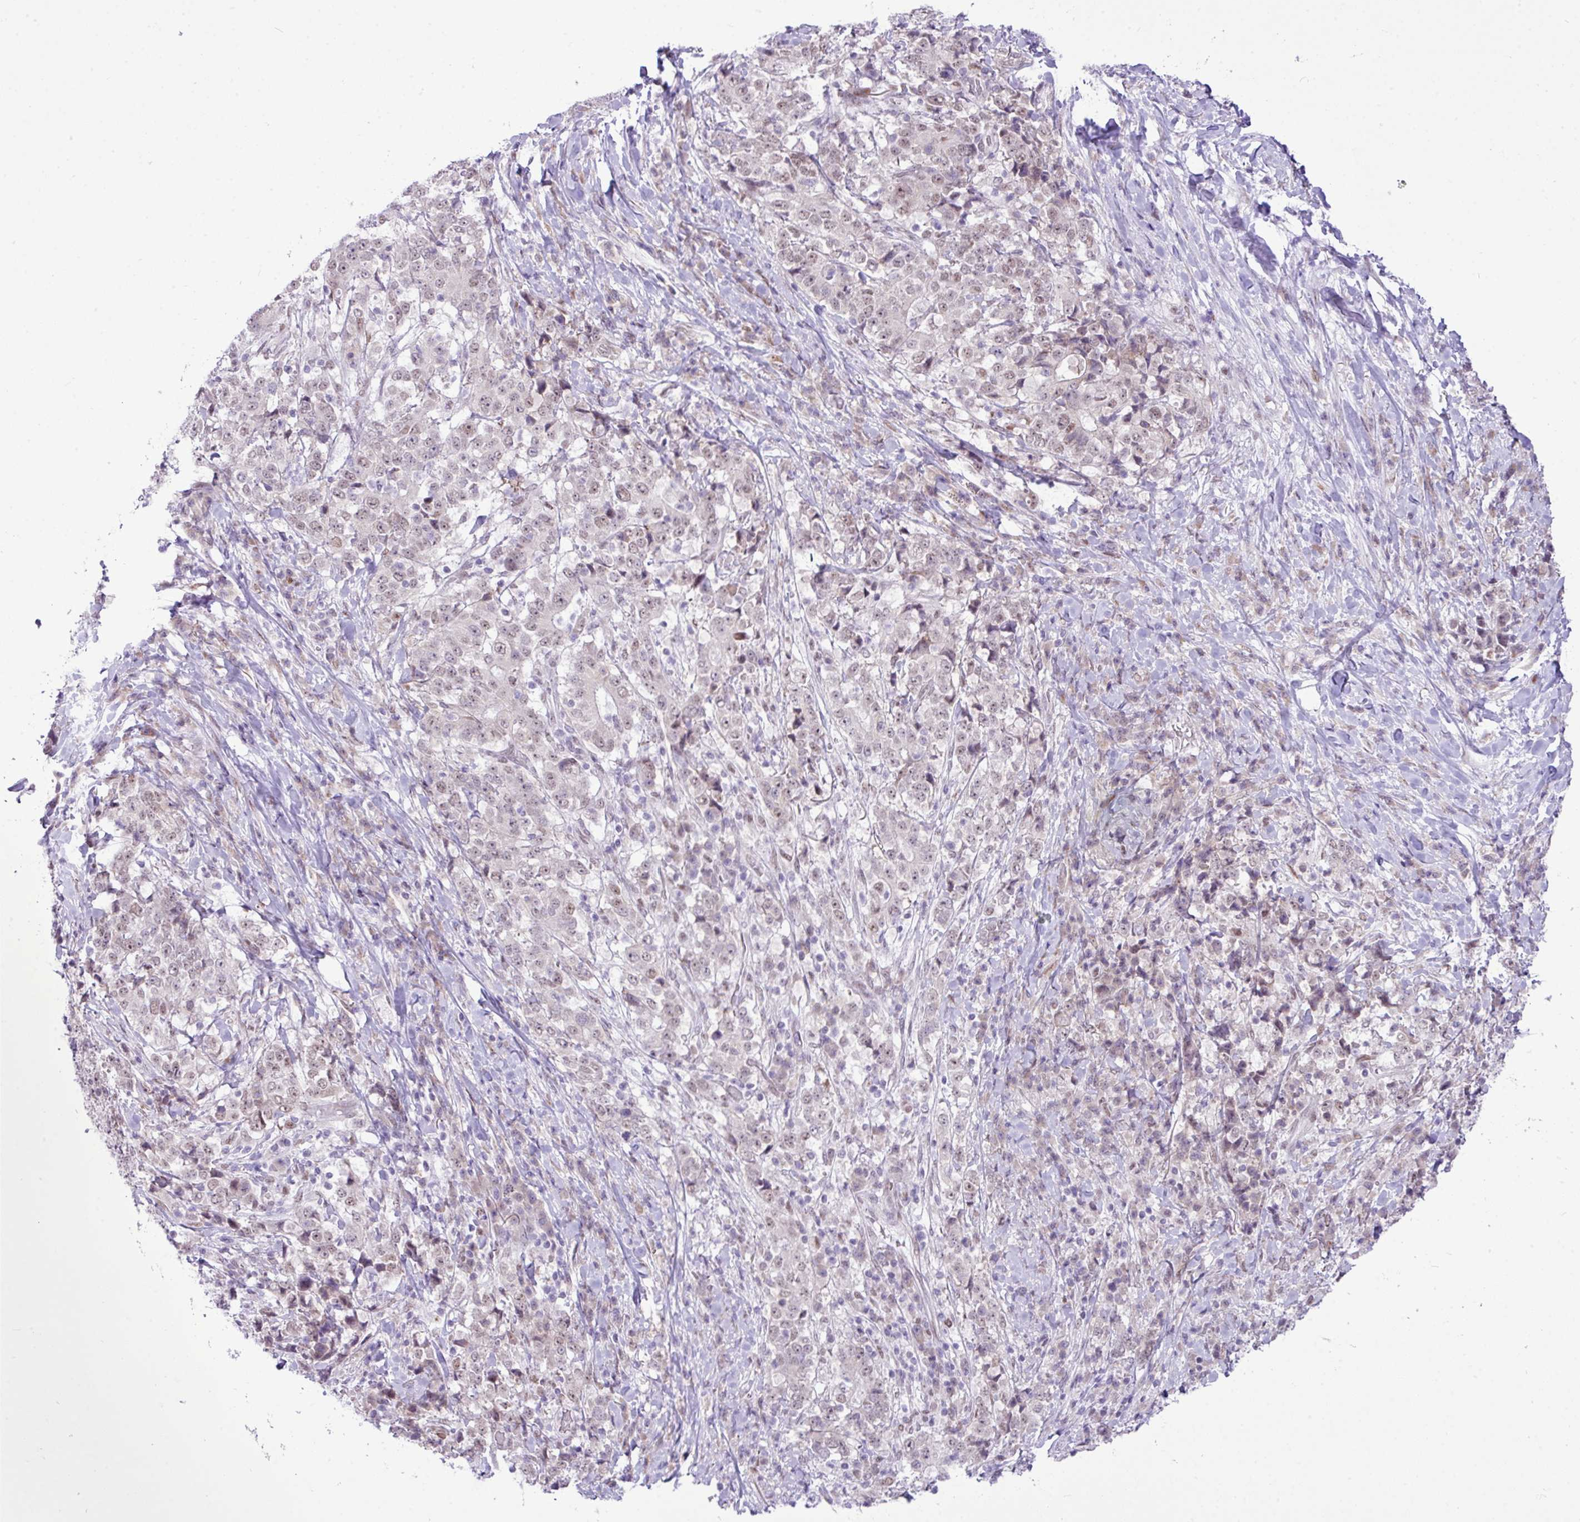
{"staining": {"intensity": "weak", "quantity": "<25%", "location": "nuclear"}, "tissue": "stomach cancer", "cell_type": "Tumor cells", "image_type": "cancer", "snomed": [{"axis": "morphology", "description": "Normal tissue, NOS"}, {"axis": "morphology", "description": "Adenocarcinoma, NOS"}, {"axis": "topography", "description": "Stomach, upper"}, {"axis": "topography", "description": "Stomach"}], "caption": "Stomach cancer (adenocarcinoma) stained for a protein using immunohistochemistry (IHC) displays no expression tumor cells.", "gene": "ELOA2", "patient": {"sex": "male", "age": 59}}